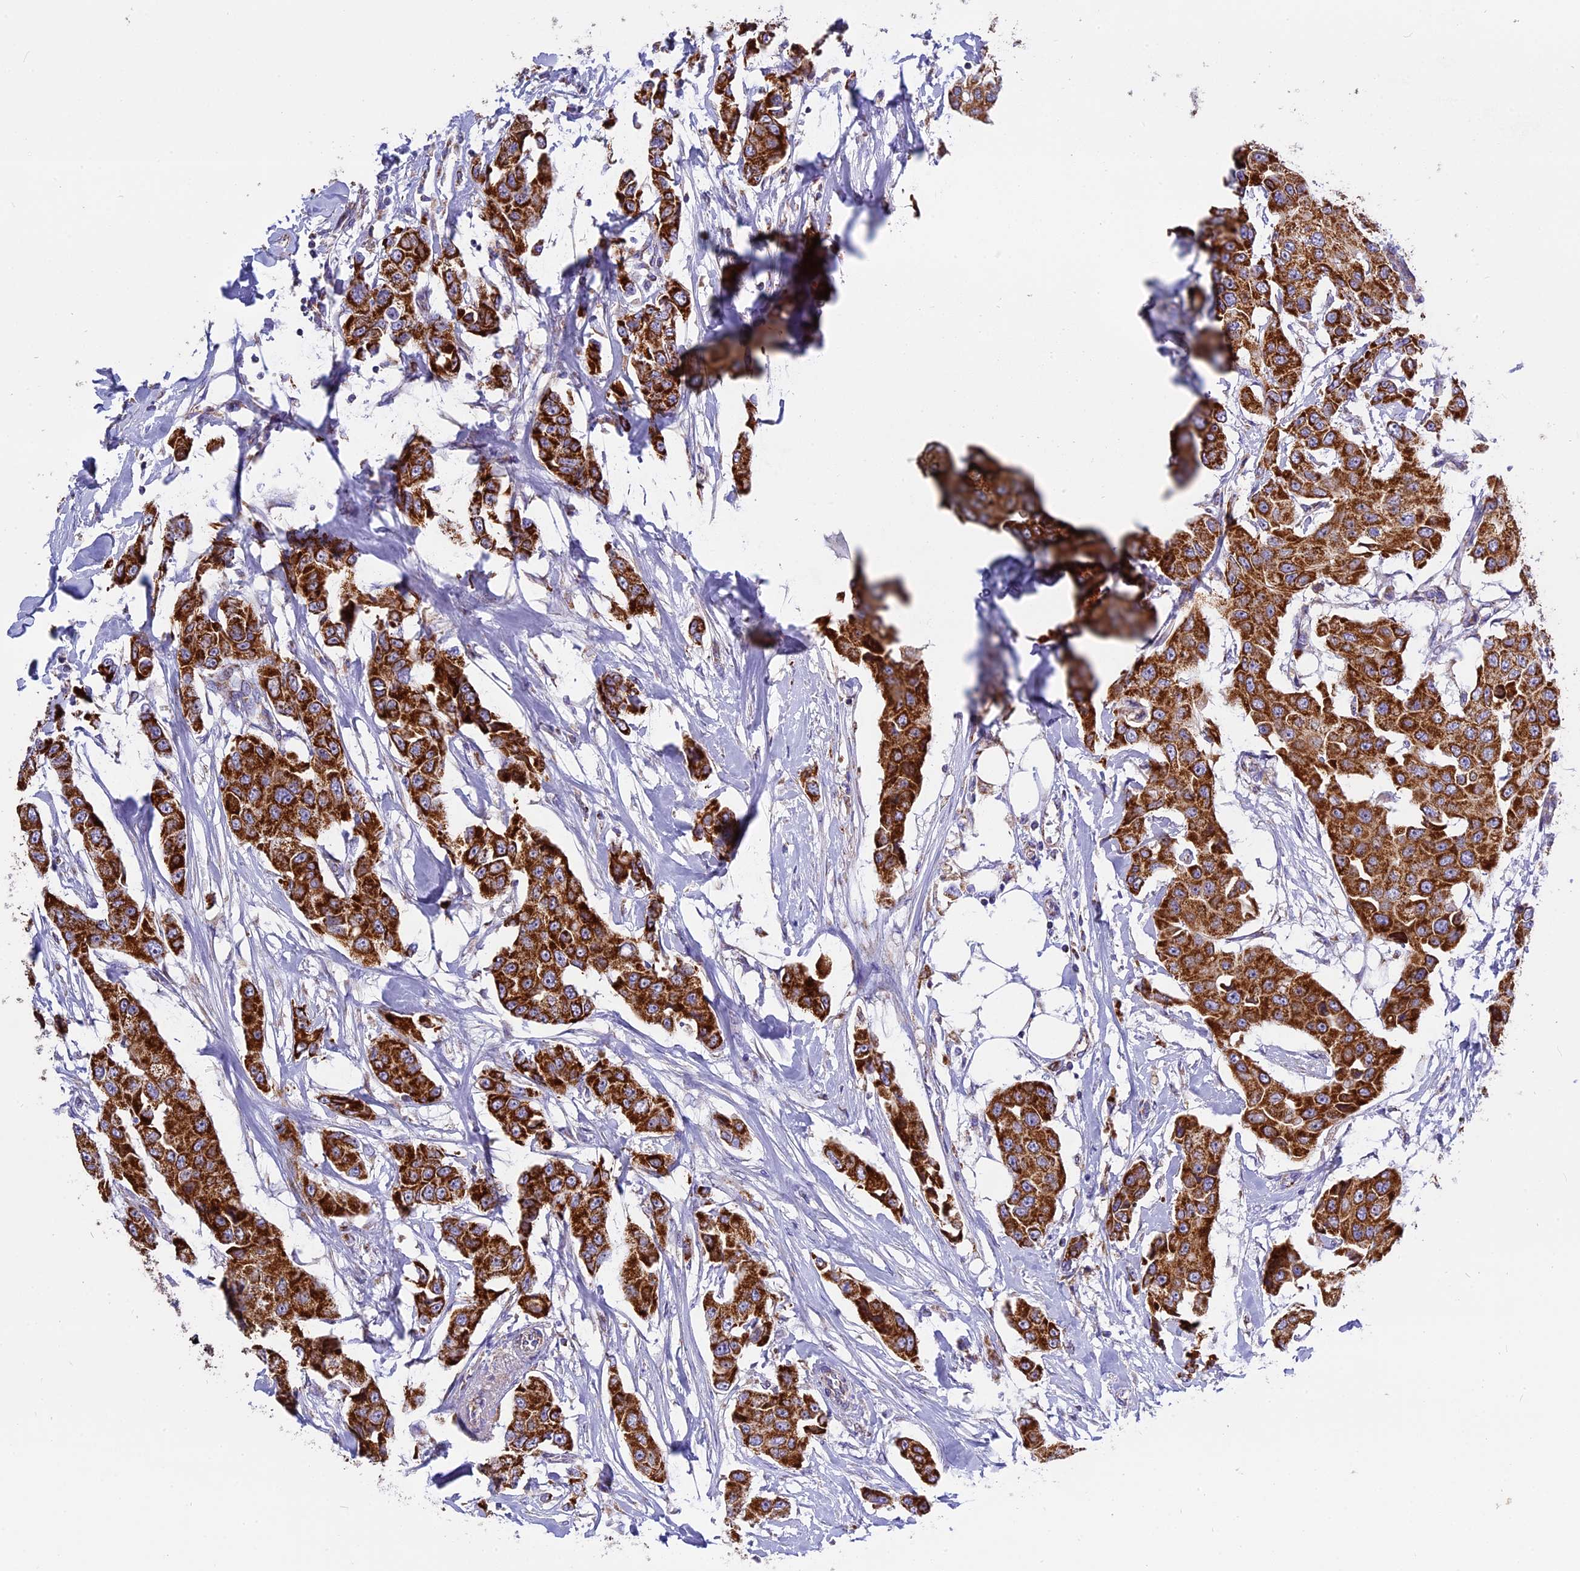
{"staining": {"intensity": "strong", "quantity": ">75%", "location": "cytoplasmic/membranous"}, "tissue": "breast cancer", "cell_type": "Tumor cells", "image_type": "cancer", "snomed": [{"axis": "morphology", "description": "Duct carcinoma"}, {"axis": "topography", "description": "Breast"}], "caption": "Protein staining by IHC displays strong cytoplasmic/membranous expression in about >75% of tumor cells in breast intraductal carcinoma.", "gene": "MRPS34", "patient": {"sex": "female", "age": 80}}